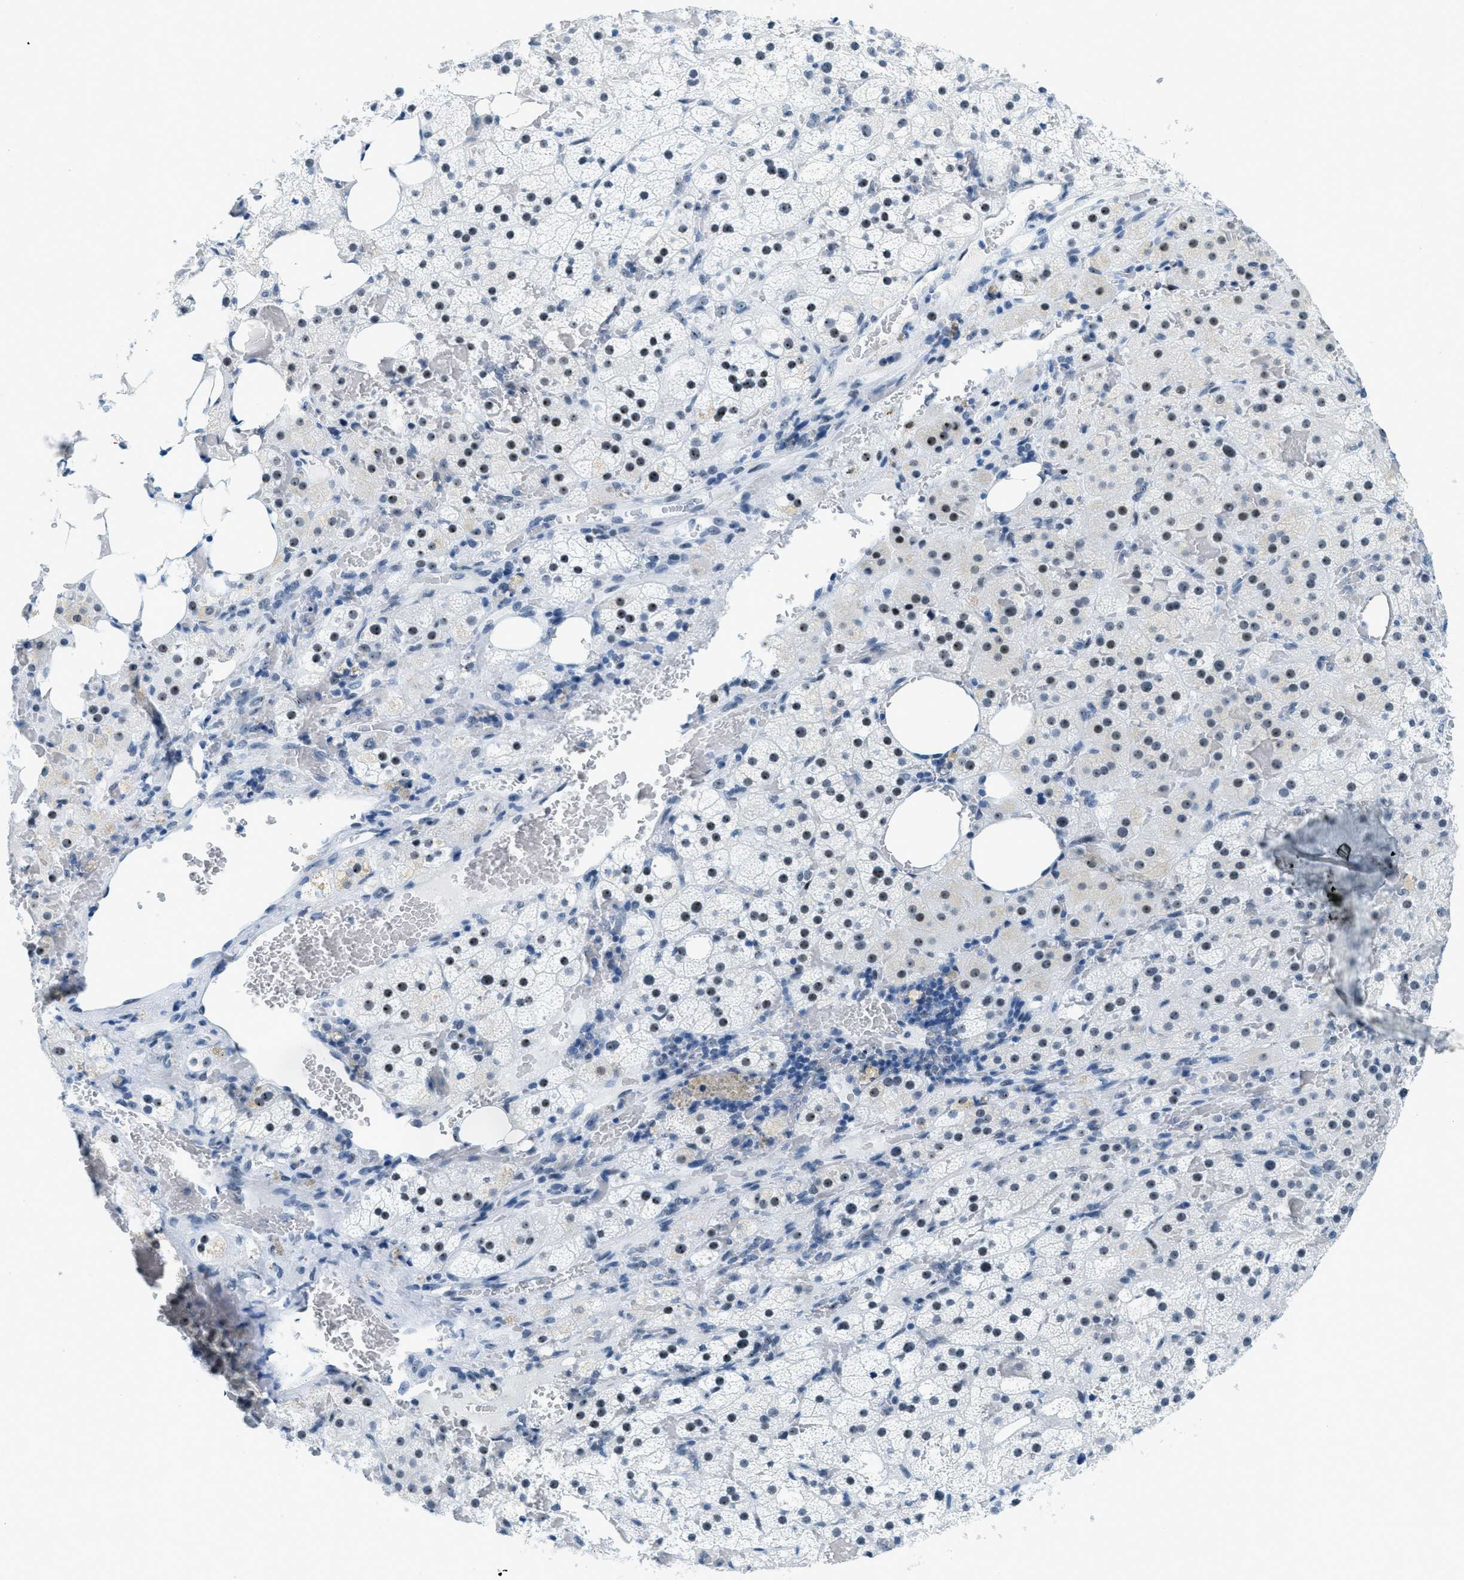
{"staining": {"intensity": "moderate", "quantity": "25%-75%", "location": "nuclear"}, "tissue": "adrenal gland", "cell_type": "Glandular cells", "image_type": "normal", "snomed": [{"axis": "morphology", "description": "Normal tissue, NOS"}, {"axis": "topography", "description": "Adrenal gland"}], "caption": "Adrenal gland stained for a protein shows moderate nuclear positivity in glandular cells.", "gene": "PLA2G2A", "patient": {"sex": "female", "age": 59}}